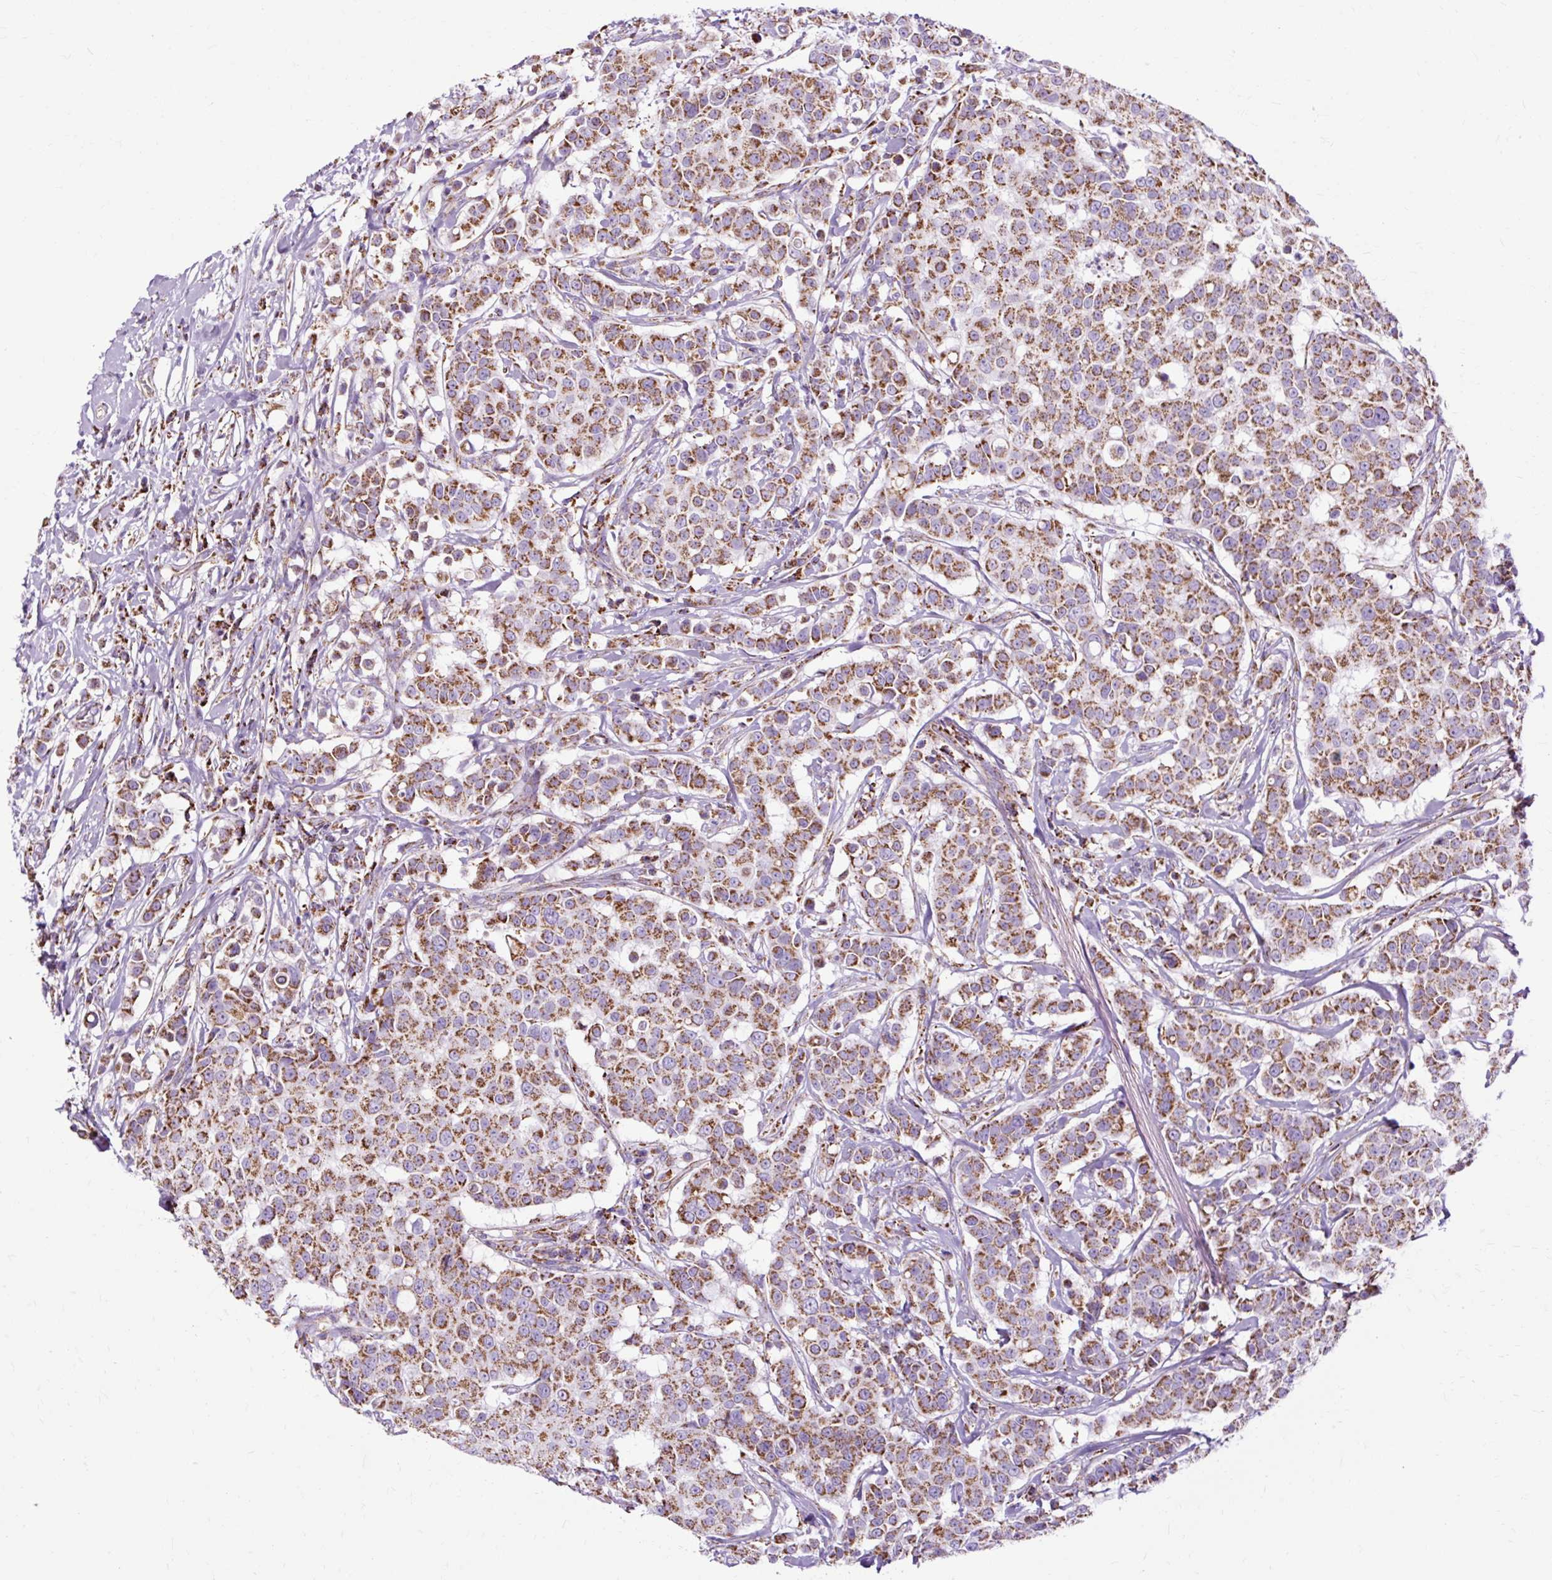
{"staining": {"intensity": "moderate", "quantity": ">75%", "location": "cytoplasmic/membranous"}, "tissue": "breast cancer", "cell_type": "Tumor cells", "image_type": "cancer", "snomed": [{"axis": "morphology", "description": "Duct carcinoma"}, {"axis": "topography", "description": "Breast"}], "caption": "DAB (3,3'-diaminobenzidine) immunohistochemical staining of human breast intraductal carcinoma exhibits moderate cytoplasmic/membranous protein positivity in approximately >75% of tumor cells.", "gene": "DLAT", "patient": {"sex": "female", "age": 27}}